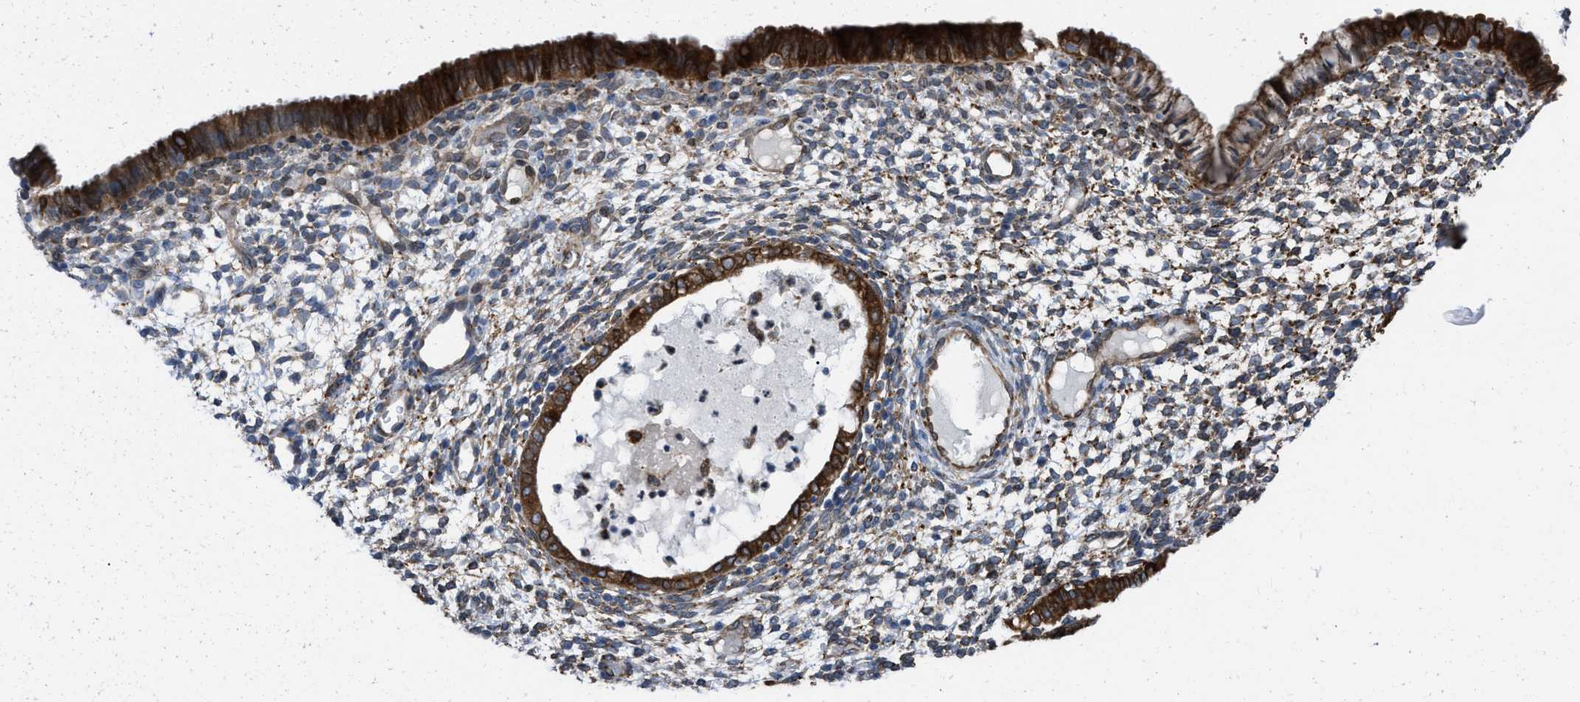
{"staining": {"intensity": "strong", "quantity": "25%-75%", "location": "cytoplasmic/membranous"}, "tissue": "endometrium", "cell_type": "Cells in endometrial stroma", "image_type": "normal", "snomed": [{"axis": "morphology", "description": "Normal tissue, NOS"}, {"axis": "topography", "description": "Endometrium"}], "caption": "Immunohistochemical staining of normal human endometrium displays strong cytoplasmic/membranous protein expression in about 25%-75% of cells in endometrial stroma.", "gene": "ERLIN2", "patient": {"sex": "female", "age": 61}}